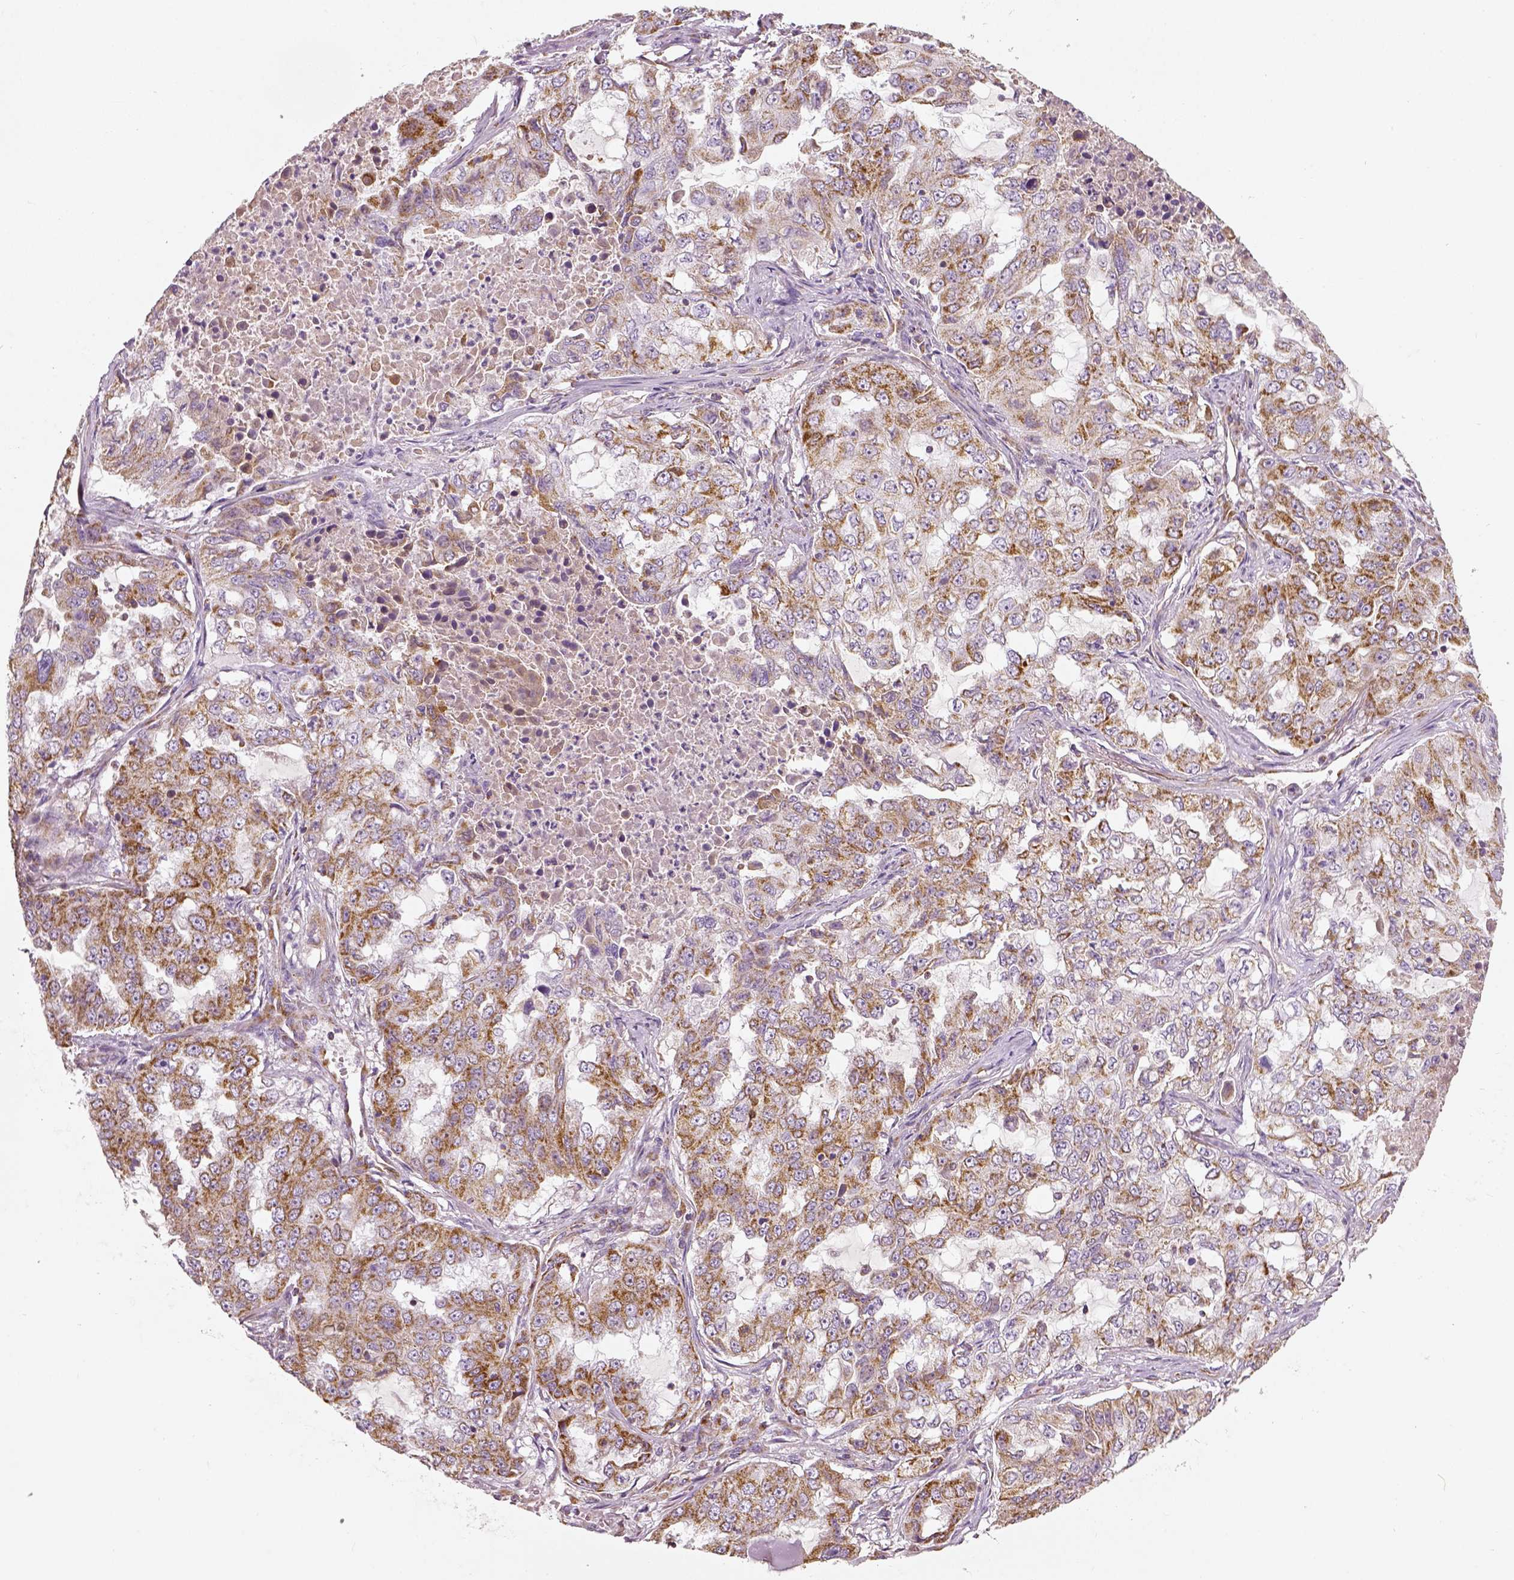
{"staining": {"intensity": "moderate", "quantity": ">75%", "location": "cytoplasmic/membranous"}, "tissue": "lung cancer", "cell_type": "Tumor cells", "image_type": "cancer", "snomed": [{"axis": "morphology", "description": "Adenocarcinoma, NOS"}, {"axis": "topography", "description": "Lung"}], "caption": "The micrograph reveals a brown stain indicating the presence of a protein in the cytoplasmic/membranous of tumor cells in lung adenocarcinoma. (DAB (3,3'-diaminobenzidine) = brown stain, brightfield microscopy at high magnification).", "gene": "PGAM5", "patient": {"sex": "female", "age": 61}}